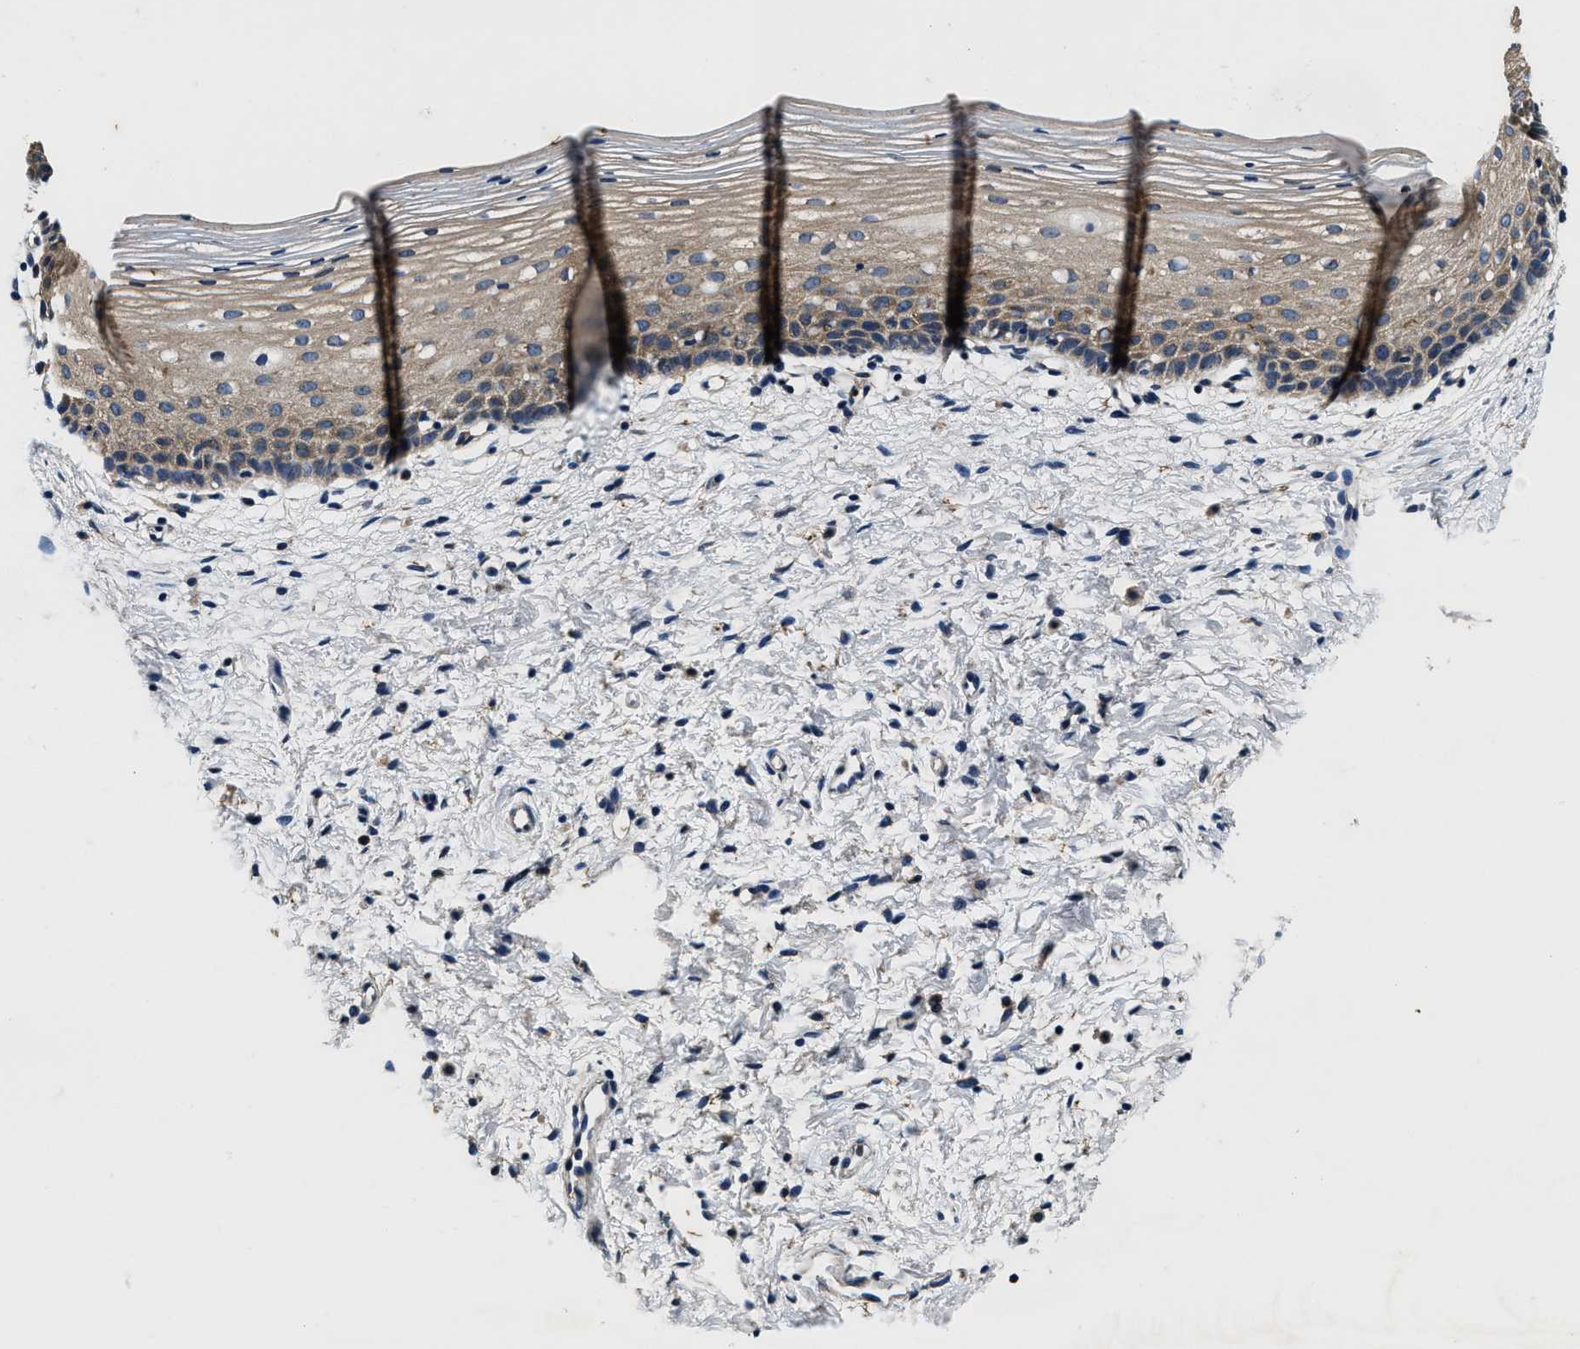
{"staining": {"intensity": "weak", "quantity": "<25%", "location": "cytoplasmic/membranous"}, "tissue": "cervix", "cell_type": "Glandular cells", "image_type": "normal", "snomed": [{"axis": "morphology", "description": "Normal tissue, NOS"}, {"axis": "topography", "description": "Cervix"}], "caption": "Human cervix stained for a protein using IHC displays no expression in glandular cells.", "gene": "PI4KB", "patient": {"sex": "female", "age": 72}}